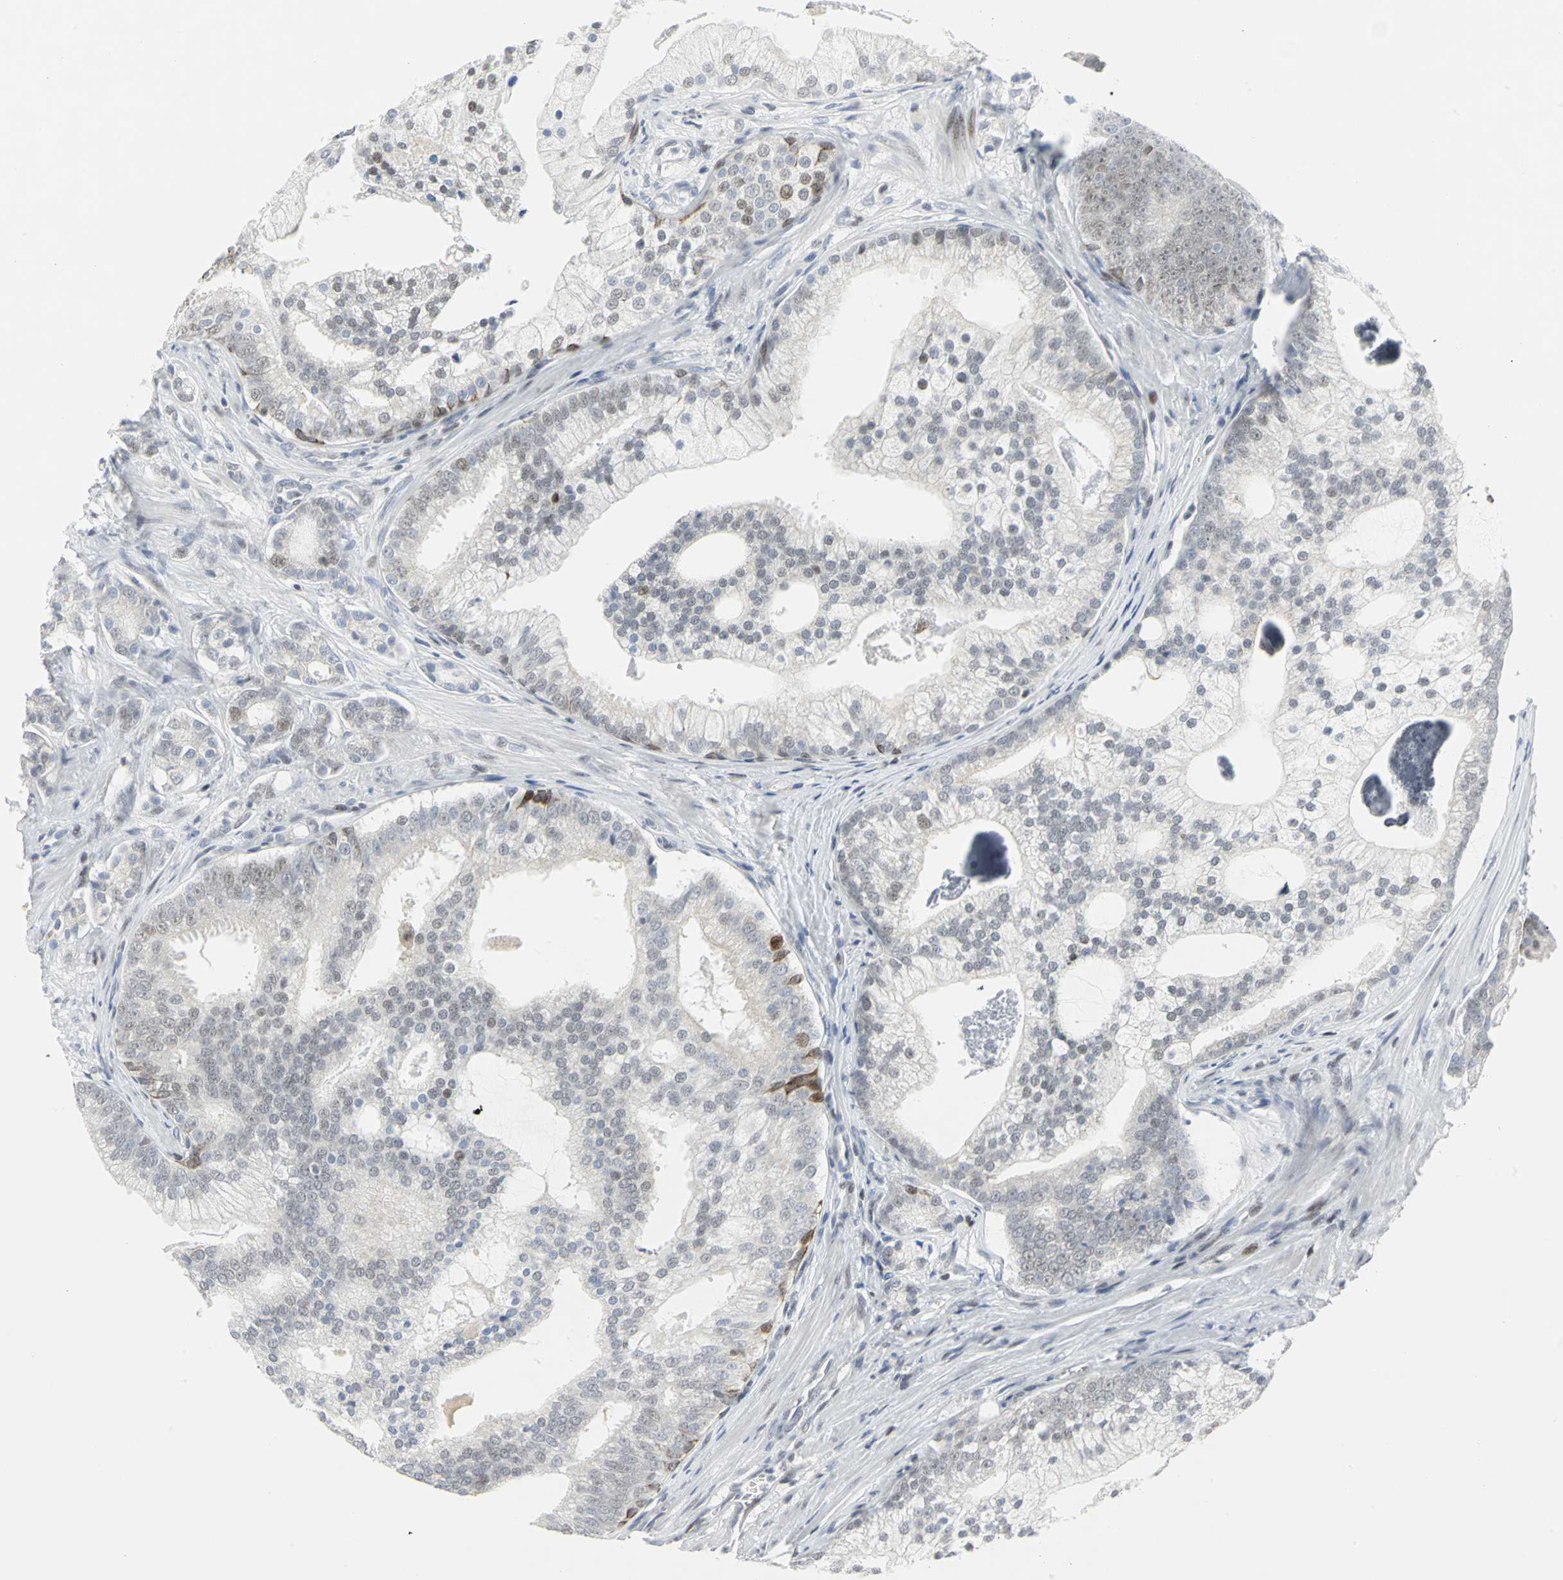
{"staining": {"intensity": "moderate", "quantity": "<25%", "location": "nuclear"}, "tissue": "prostate cancer", "cell_type": "Tumor cells", "image_type": "cancer", "snomed": [{"axis": "morphology", "description": "Adenocarcinoma, Low grade"}, {"axis": "topography", "description": "Prostate"}], "caption": "An immunohistochemistry (IHC) micrograph of neoplastic tissue is shown. Protein staining in brown labels moderate nuclear positivity in prostate cancer (low-grade adenocarcinoma) within tumor cells.", "gene": "RPA1", "patient": {"sex": "male", "age": 58}}